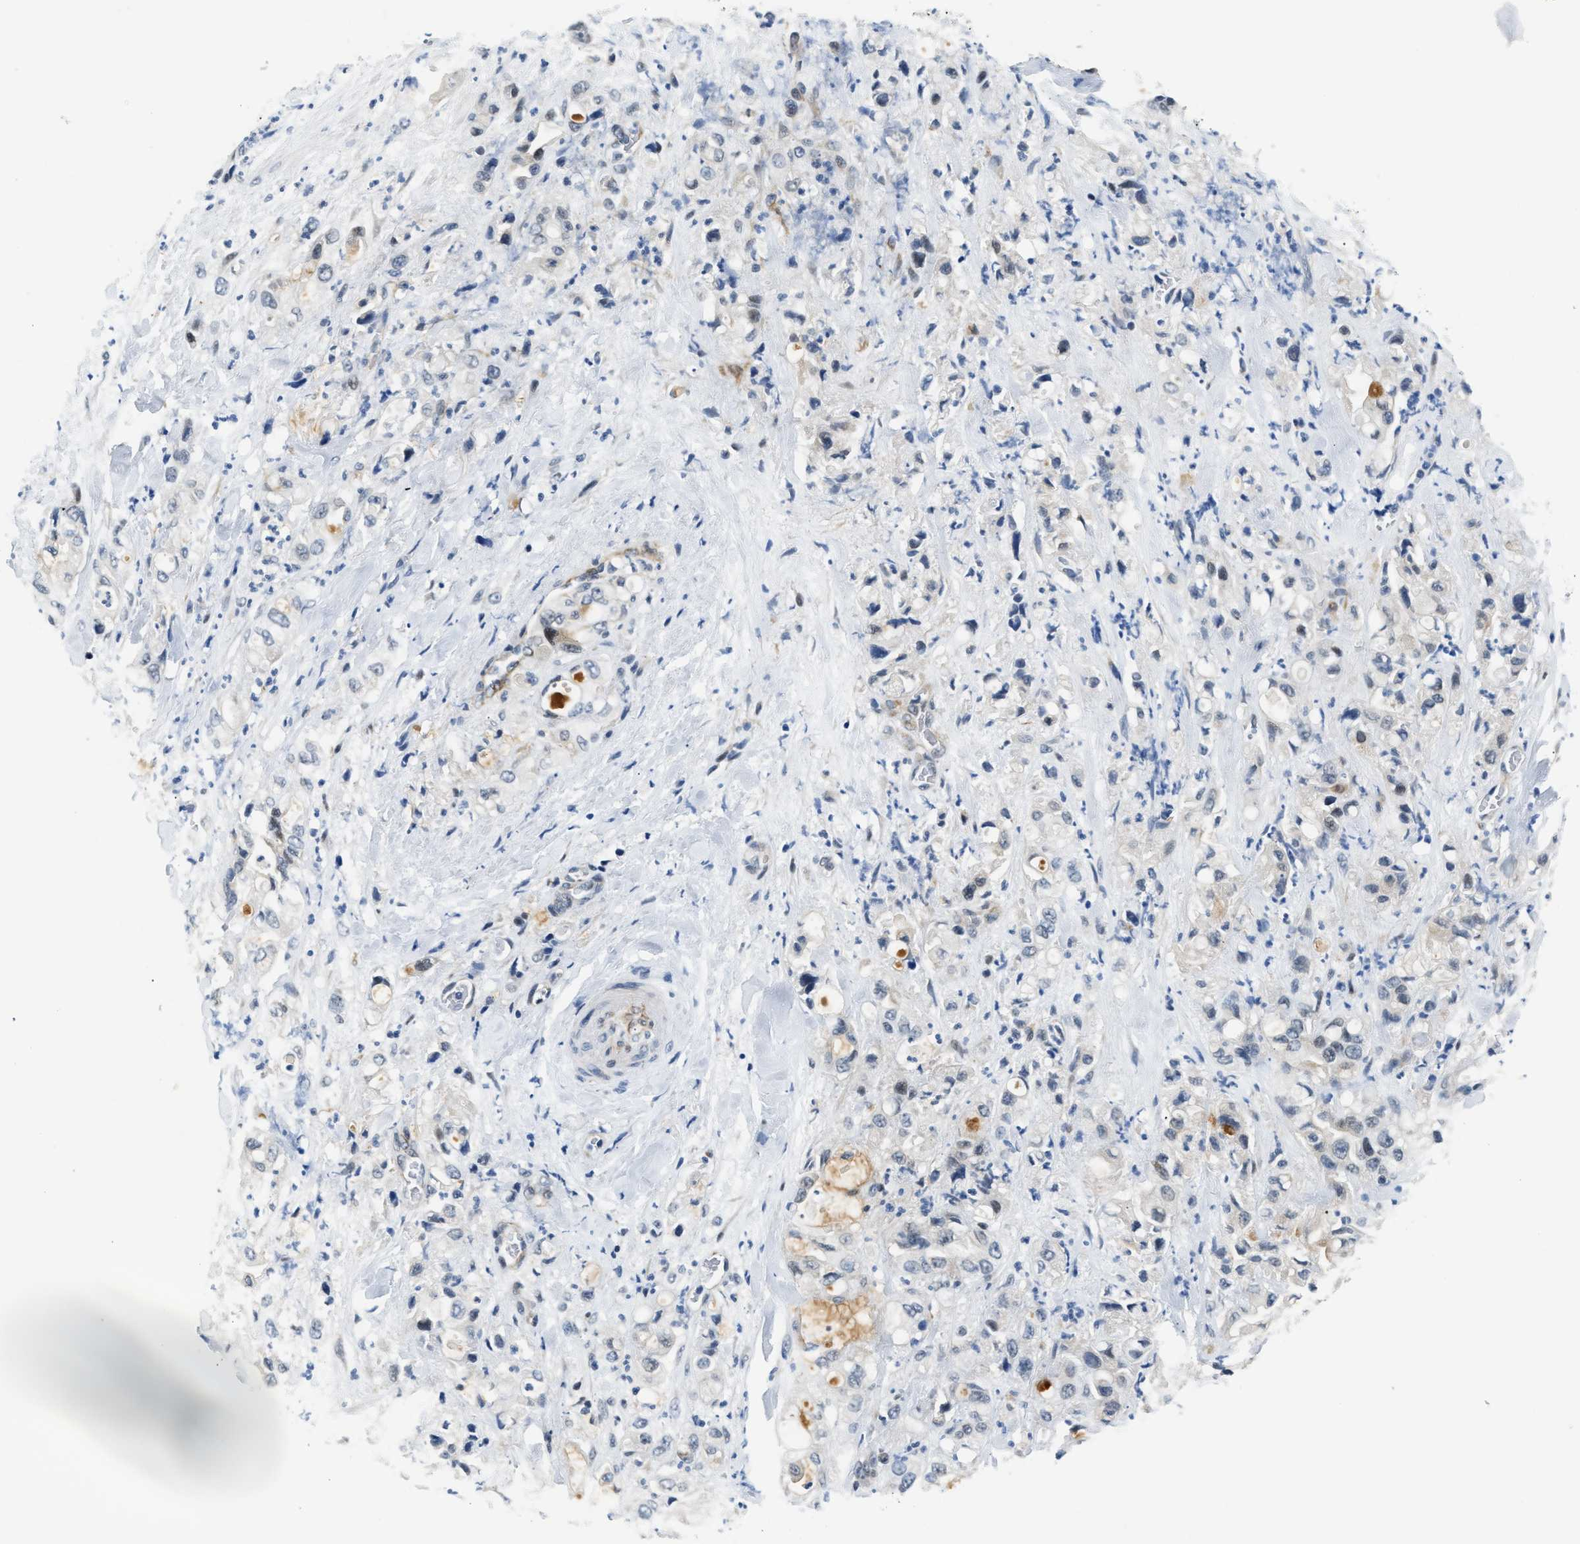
{"staining": {"intensity": "weak", "quantity": "<25%", "location": "cytoplasmic/membranous"}, "tissue": "pancreatic cancer", "cell_type": "Tumor cells", "image_type": "cancer", "snomed": [{"axis": "morphology", "description": "Adenocarcinoma, NOS"}, {"axis": "topography", "description": "Pancreas"}], "caption": "Pancreatic cancer (adenocarcinoma) was stained to show a protein in brown. There is no significant positivity in tumor cells. (Stains: DAB (3,3'-diaminobenzidine) immunohistochemistry (IHC) with hematoxylin counter stain, Microscopy: brightfield microscopy at high magnification).", "gene": "PPM1H", "patient": {"sex": "male", "age": 70}}